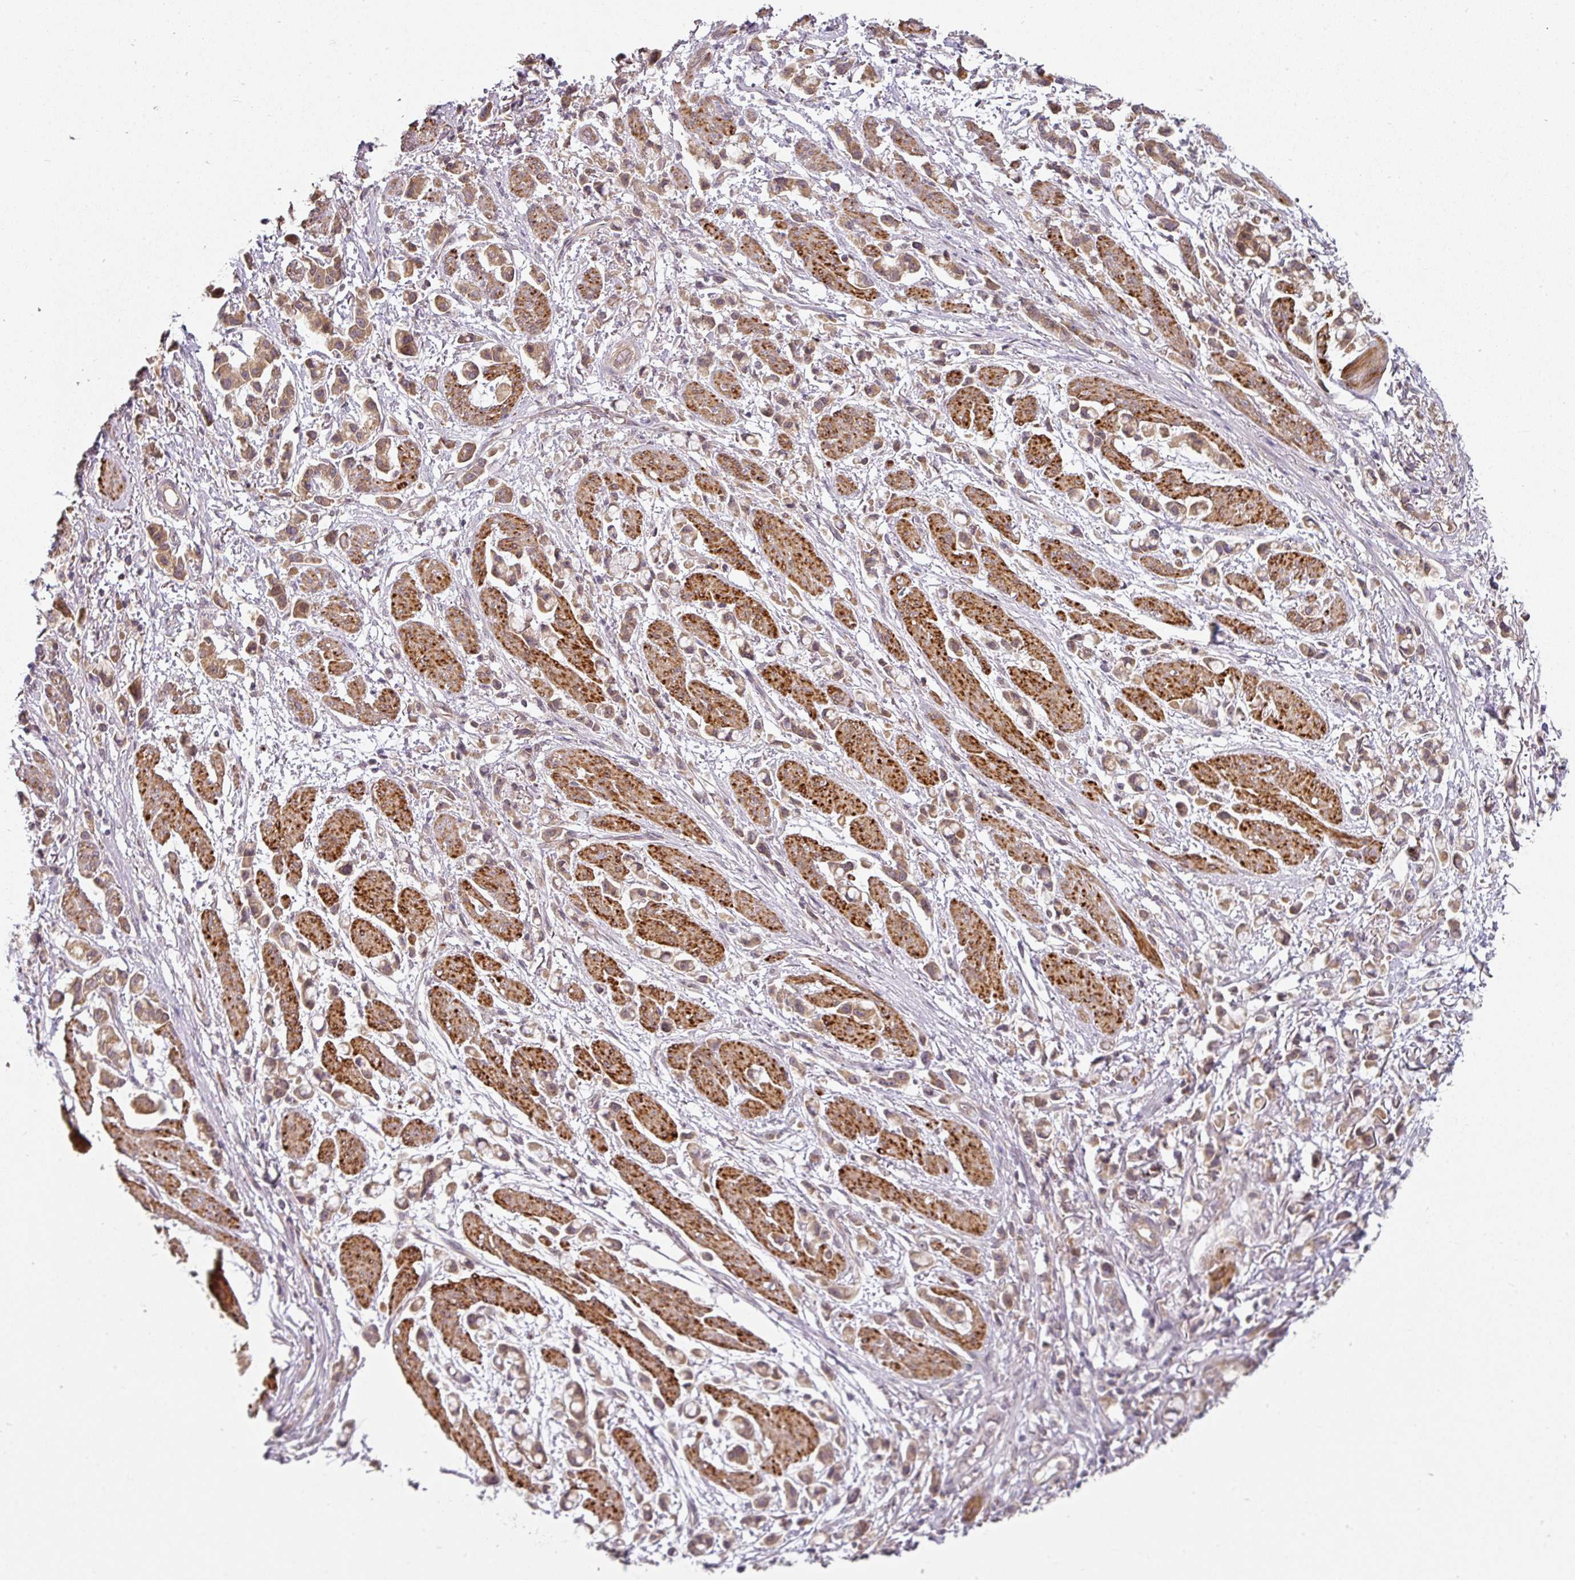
{"staining": {"intensity": "weak", "quantity": ">75%", "location": "cytoplasmic/membranous"}, "tissue": "stomach cancer", "cell_type": "Tumor cells", "image_type": "cancer", "snomed": [{"axis": "morphology", "description": "Adenocarcinoma, NOS"}, {"axis": "topography", "description": "Stomach"}], "caption": "Immunohistochemical staining of stomach cancer displays low levels of weak cytoplasmic/membranous expression in about >75% of tumor cells.", "gene": "MAP2K2", "patient": {"sex": "female", "age": 81}}